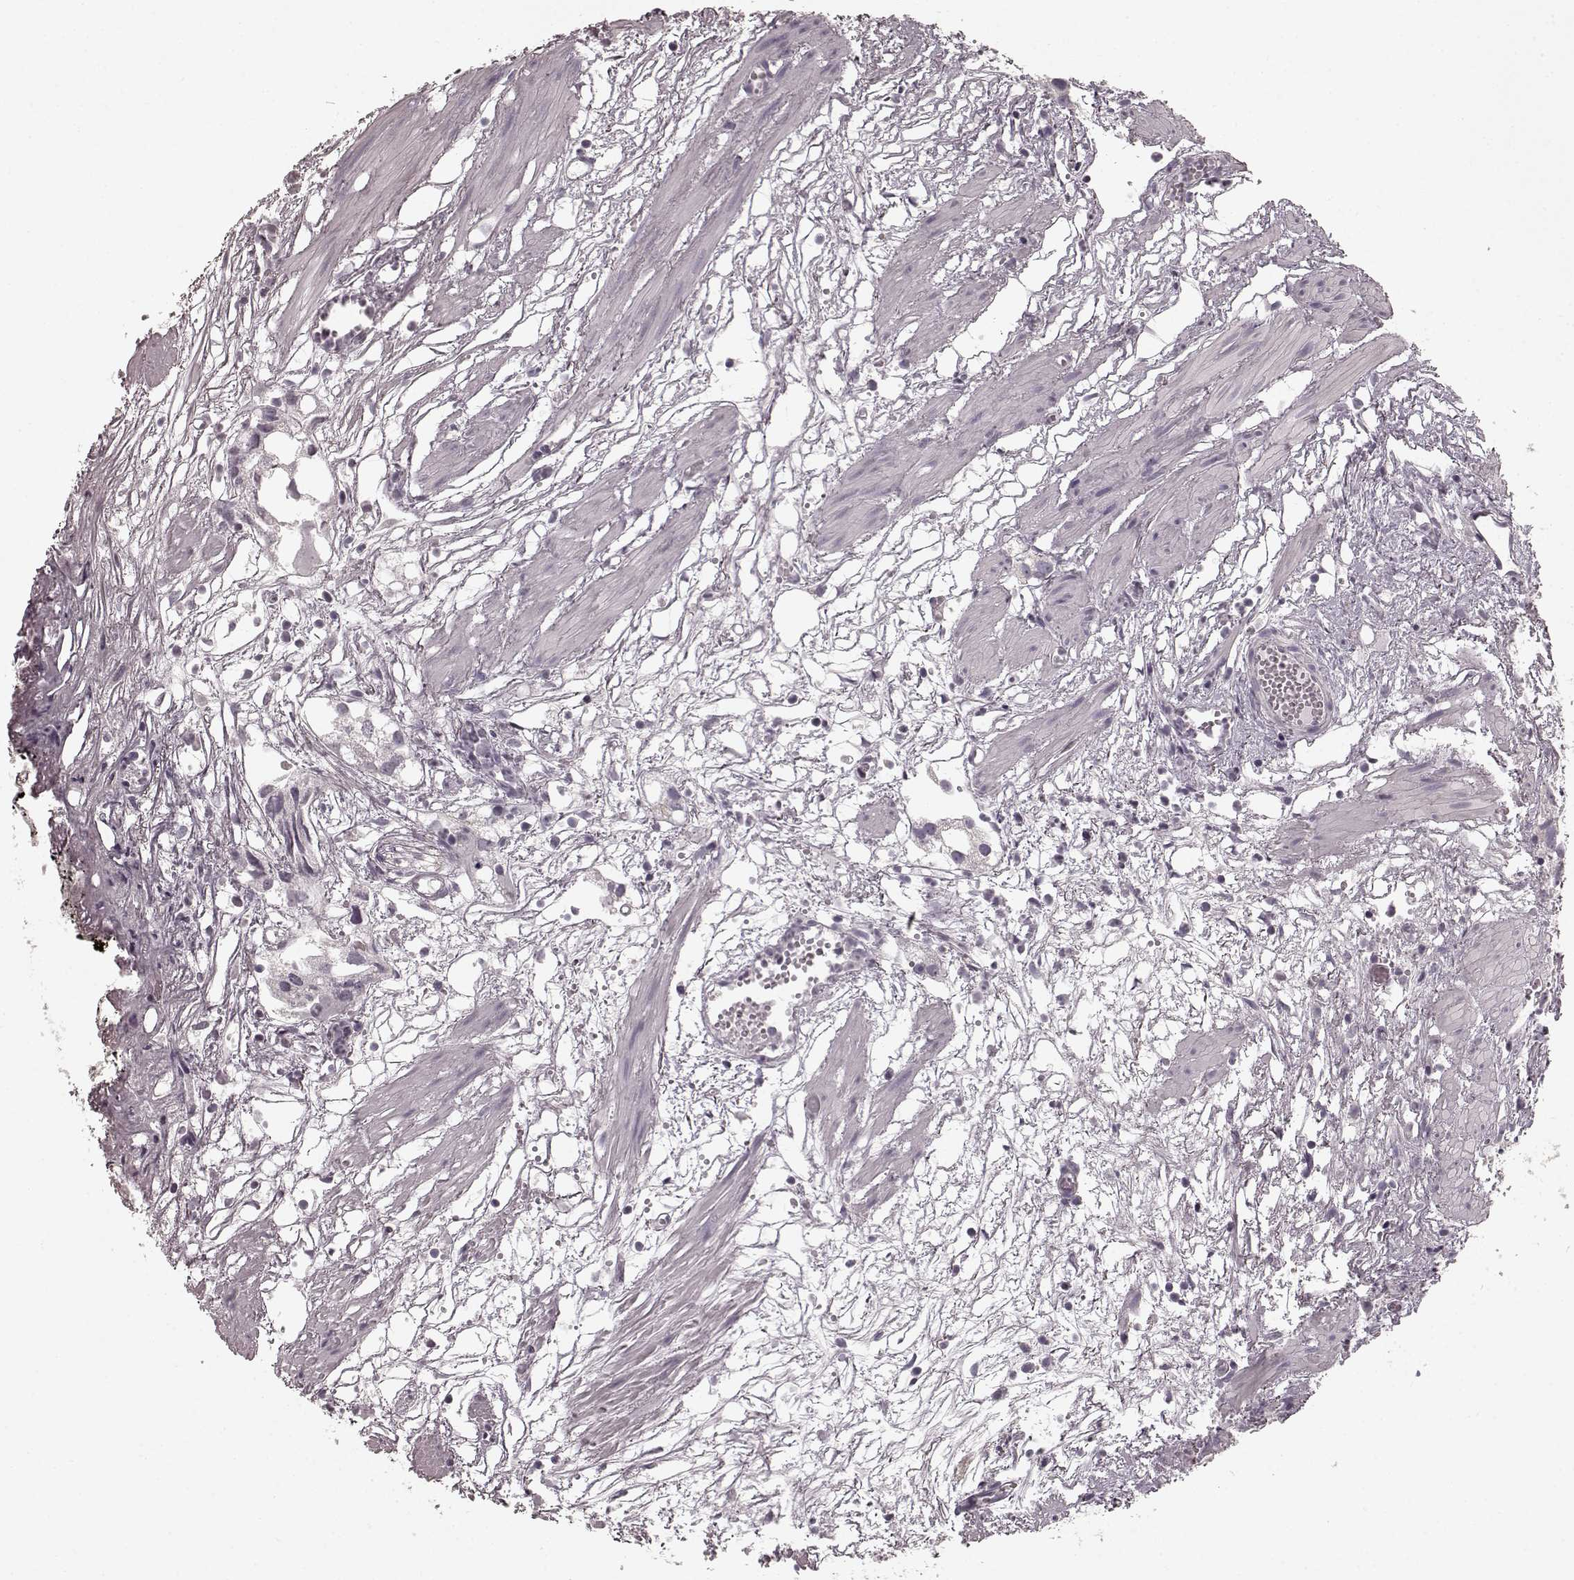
{"staining": {"intensity": "negative", "quantity": "none", "location": "none"}, "tissue": "prostate cancer", "cell_type": "Tumor cells", "image_type": "cancer", "snomed": [{"axis": "morphology", "description": "Adenocarcinoma, High grade"}, {"axis": "topography", "description": "Prostate"}], "caption": "Immunohistochemical staining of high-grade adenocarcinoma (prostate) exhibits no significant staining in tumor cells. (DAB (3,3'-diaminobenzidine) IHC visualized using brightfield microscopy, high magnification).", "gene": "PRKCE", "patient": {"sex": "male", "age": 68}}